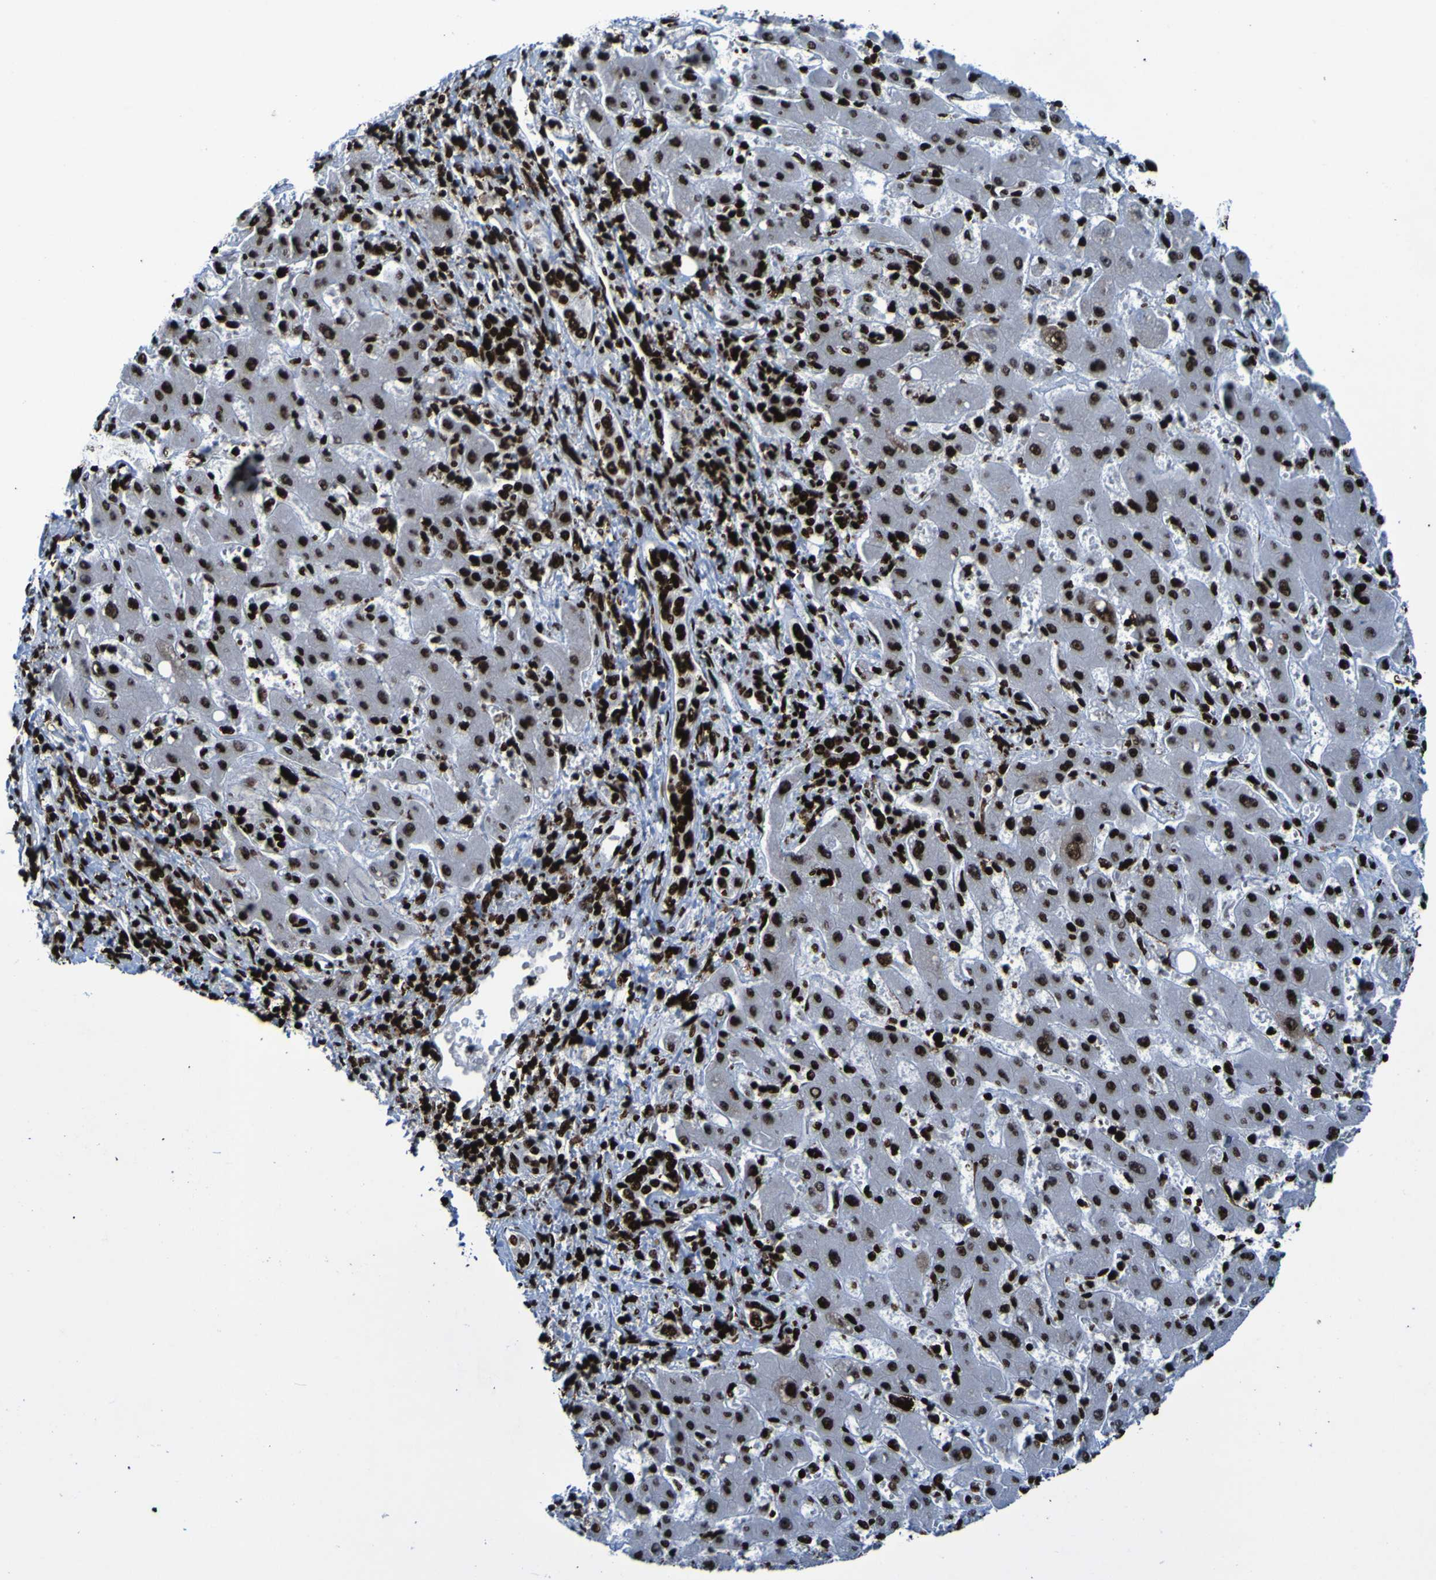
{"staining": {"intensity": "strong", "quantity": ">75%", "location": "nuclear"}, "tissue": "liver cancer", "cell_type": "Tumor cells", "image_type": "cancer", "snomed": [{"axis": "morphology", "description": "Cholangiocarcinoma"}, {"axis": "topography", "description": "Liver"}], "caption": "This image reveals immunohistochemistry (IHC) staining of liver cholangiocarcinoma, with high strong nuclear staining in about >75% of tumor cells.", "gene": "NPM1", "patient": {"sex": "male", "age": 50}}